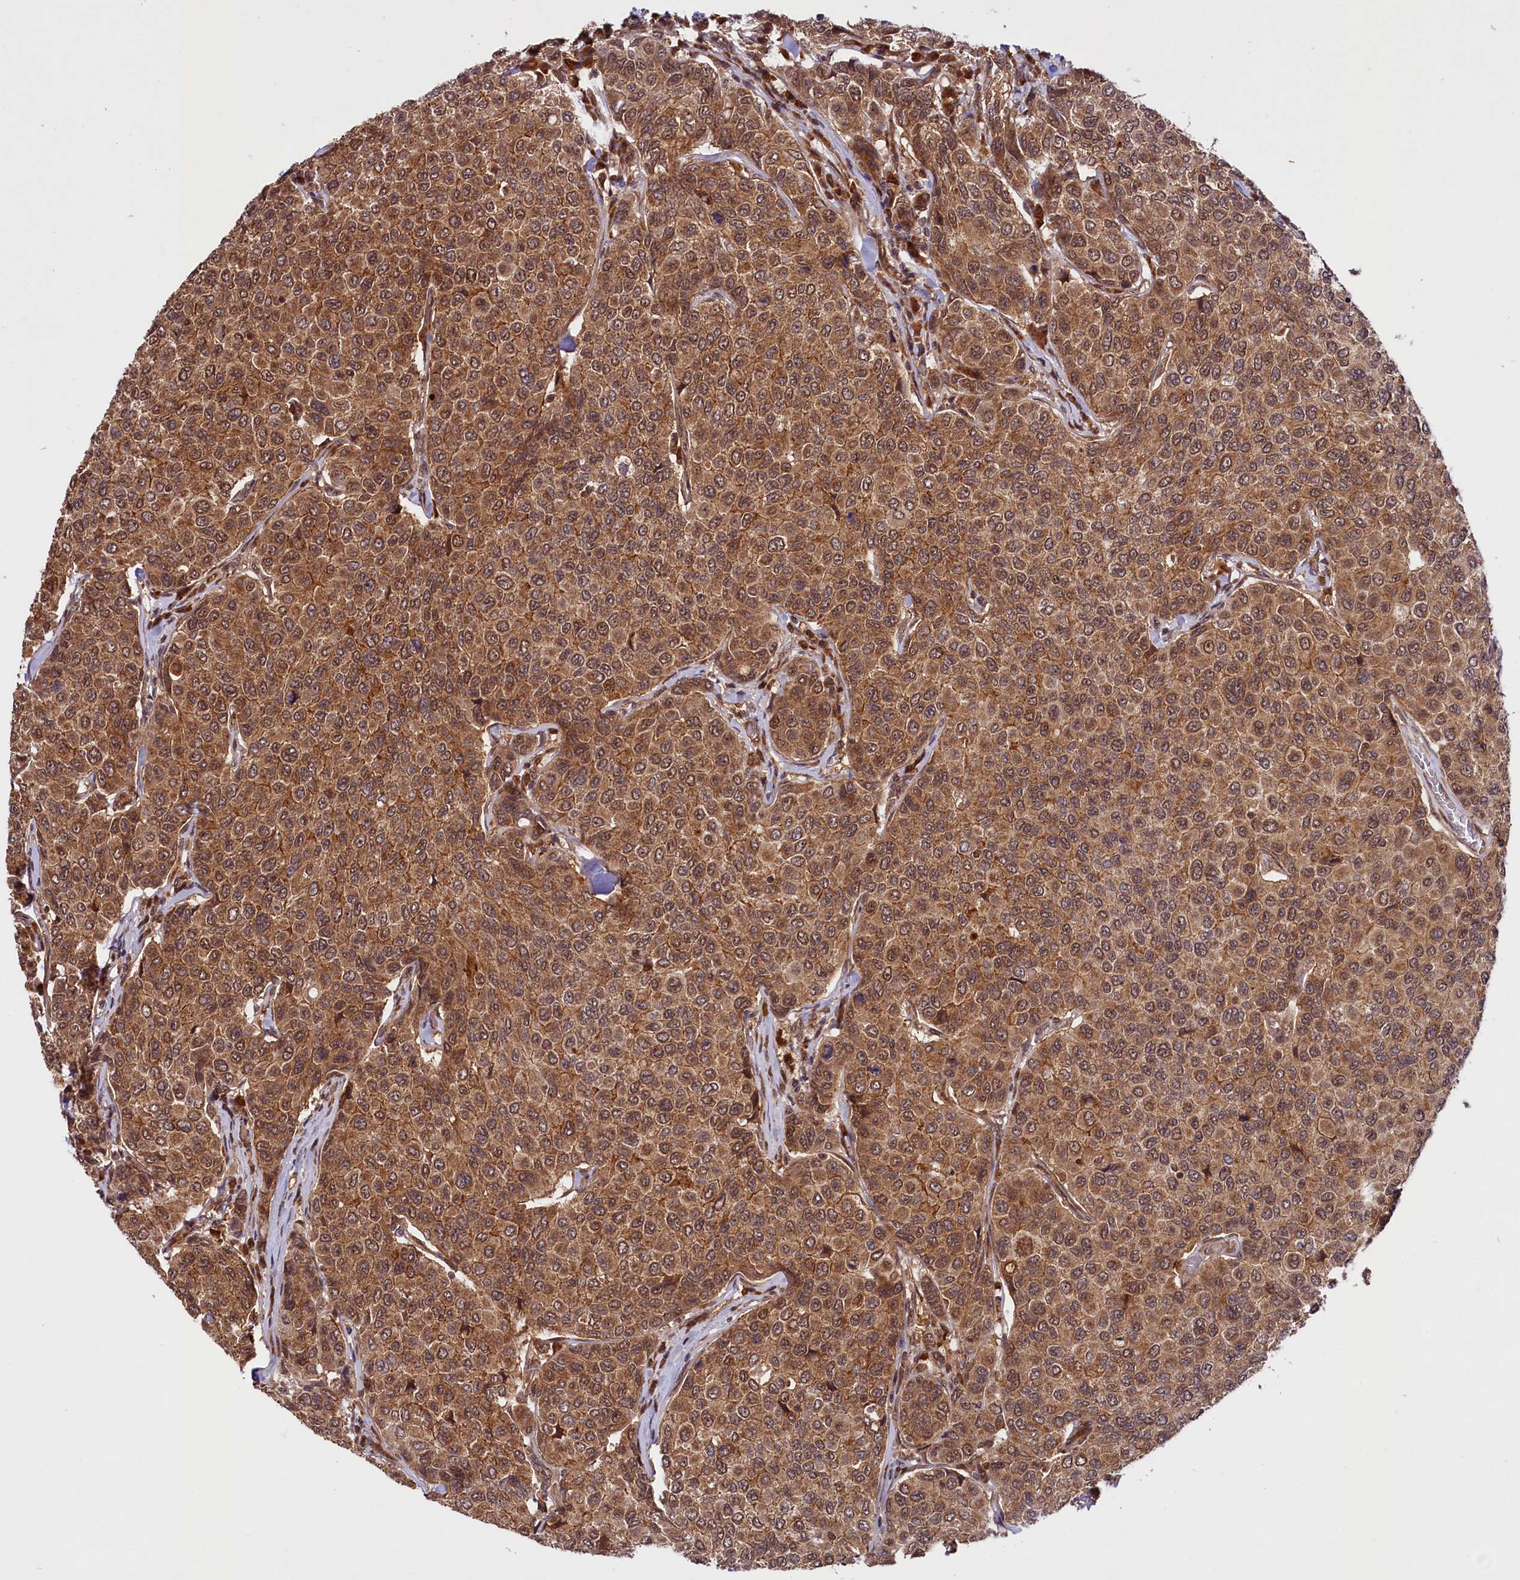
{"staining": {"intensity": "moderate", "quantity": ">75%", "location": "cytoplasmic/membranous,nuclear"}, "tissue": "breast cancer", "cell_type": "Tumor cells", "image_type": "cancer", "snomed": [{"axis": "morphology", "description": "Duct carcinoma"}, {"axis": "topography", "description": "Breast"}], "caption": "Breast cancer tissue shows moderate cytoplasmic/membranous and nuclear expression in about >75% of tumor cells, visualized by immunohistochemistry.", "gene": "UBE3A", "patient": {"sex": "female", "age": 55}}